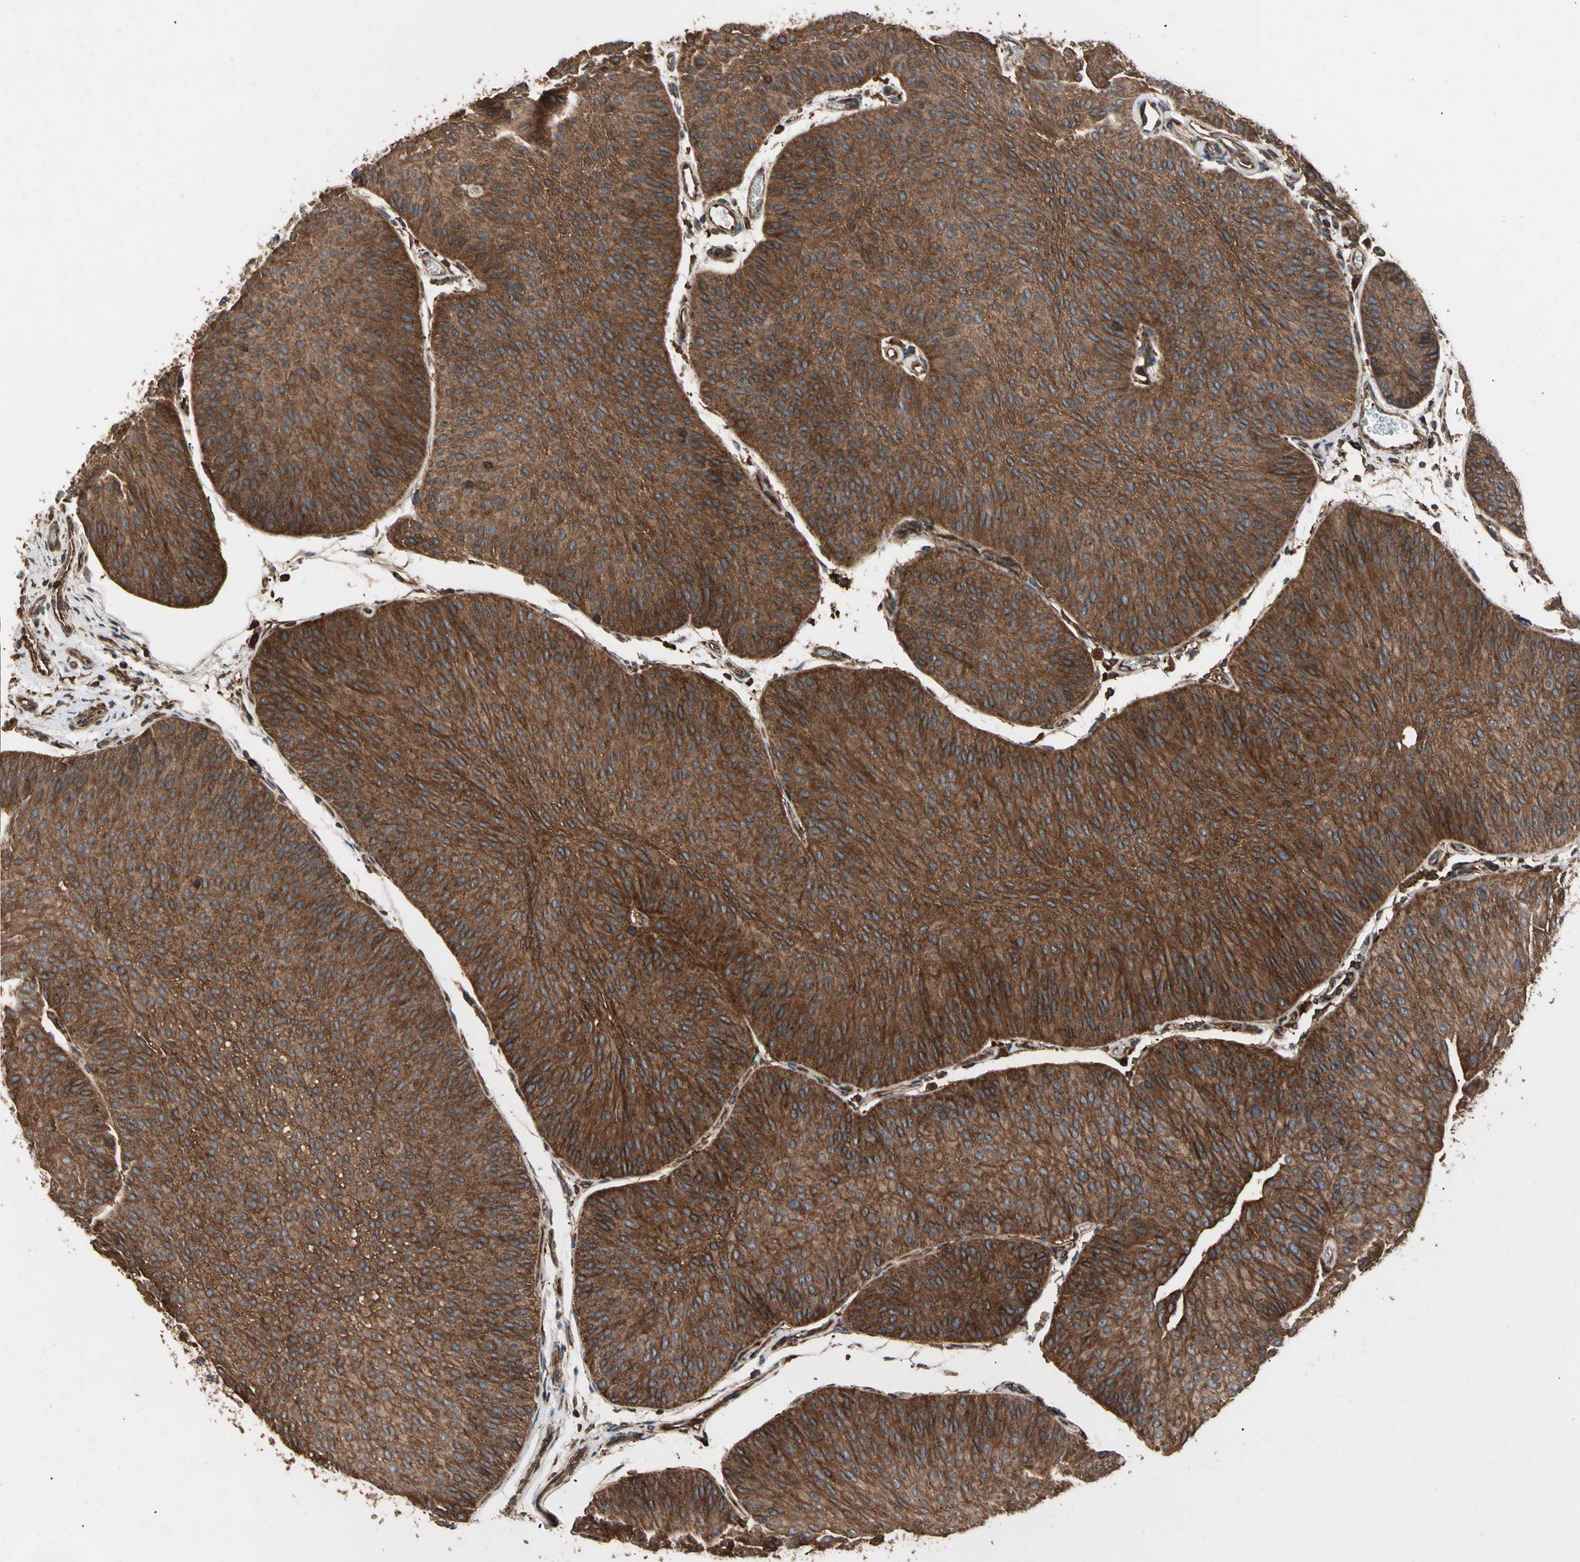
{"staining": {"intensity": "strong", "quantity": ">75%", "location": "cytoplasmic/membranous"}, "tissue": "urothelial cancer", "cell_type": "Tumor cells", "image_type": "cancer", "snomed": [{"axis": "morphology", "description": "Urothelial carcinoma, Low grade"}, {"axis": "topography", "description": "Urinary bladder"}], "caption": "Immunohistochemical staining of urothelial cancer demonstrates high levels of strong cytoplasmic/membranous protein positivity in about >75% of tumor cells. Immunohistochemistry (ihc) stains the protein of interest in brown and the nuclei are stained blue.", "gene": "AGBL2", "patient": {"sex": "female", "age": 60}}